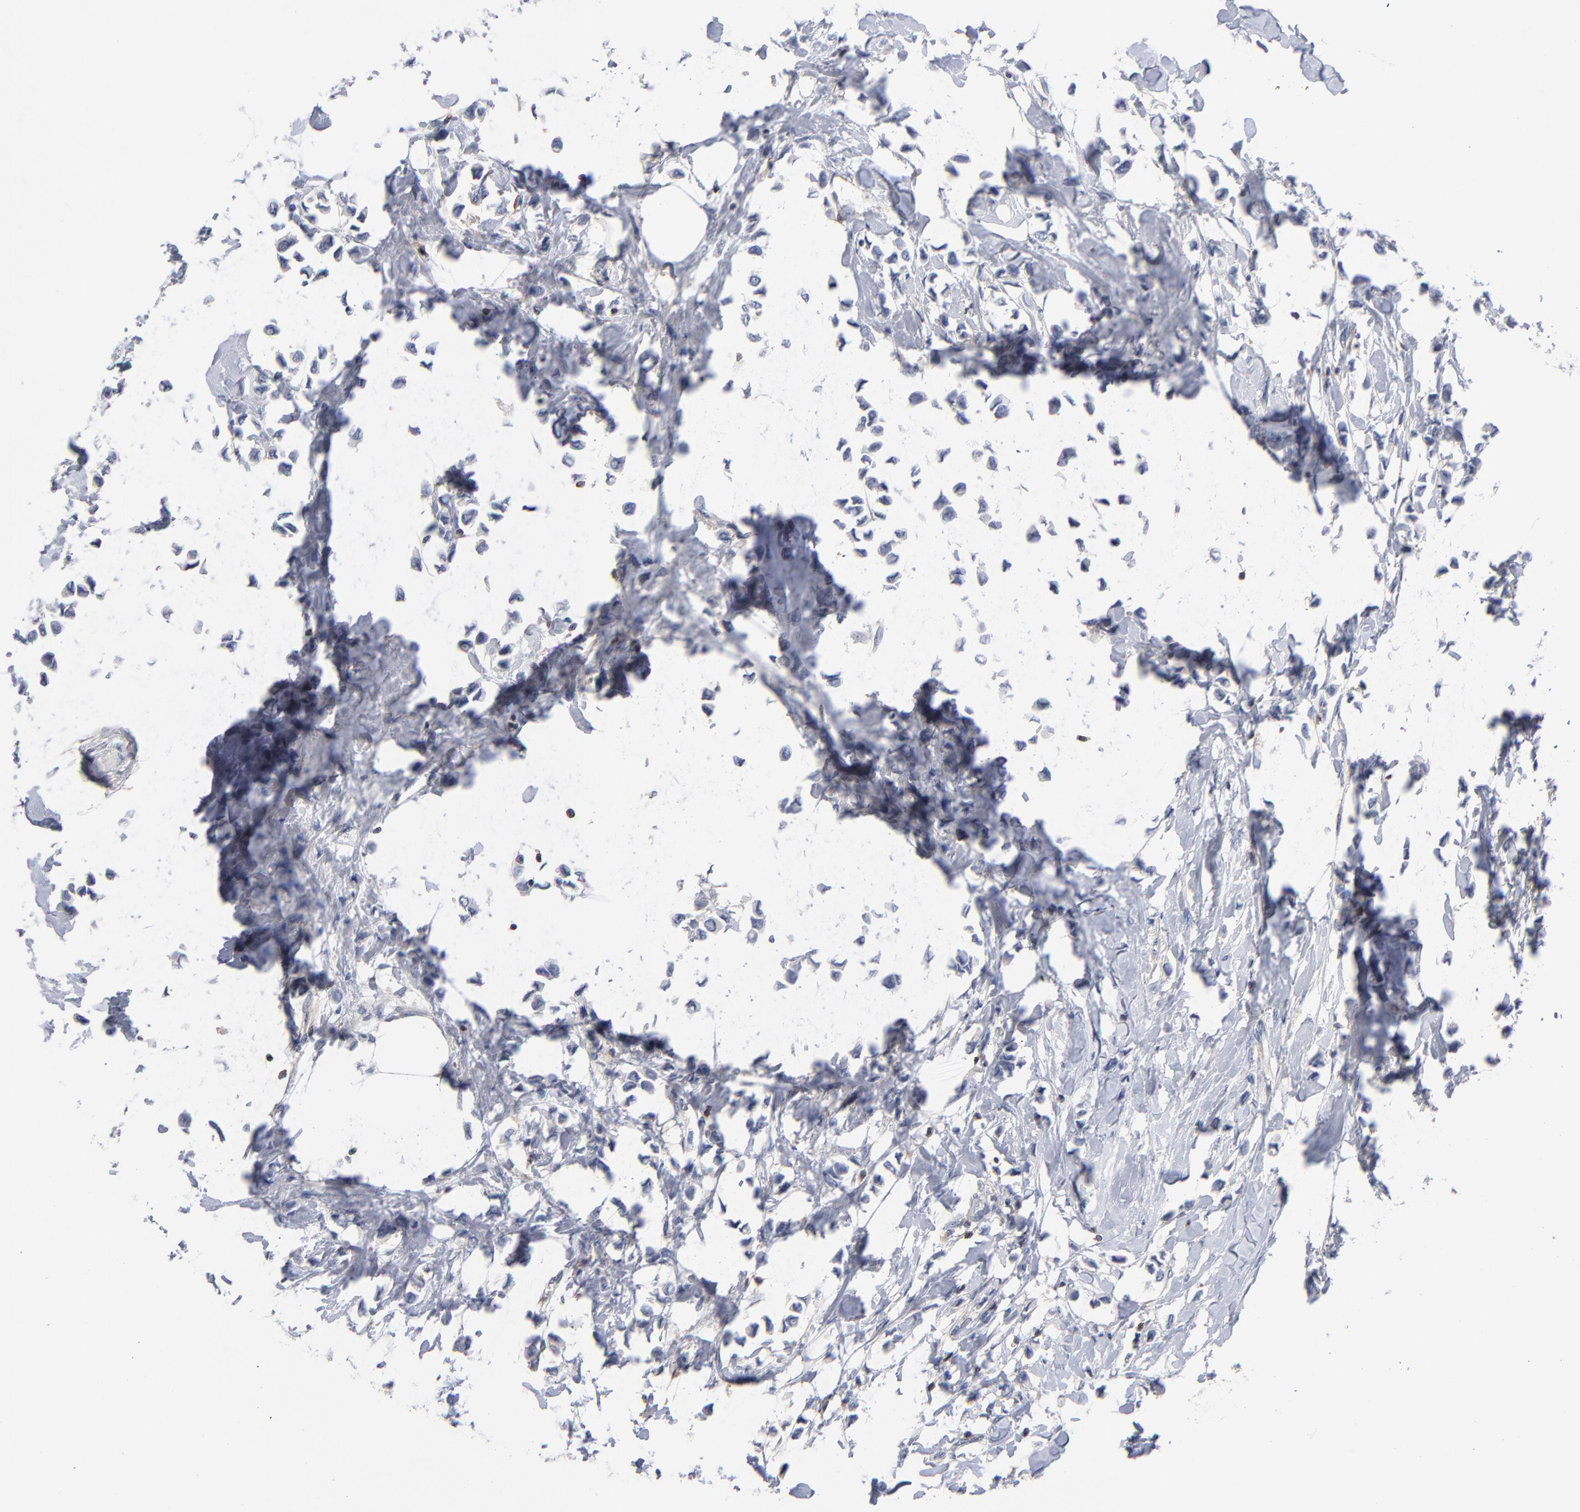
{"staining": {"intensity": "negative", "quantity": "none", "location": "none"}, "tissue": "breast cancer", "cell_type": "Tumor cells", "image_type": "cancer", "snomed": [{"axis": "morphology", "description": "Lobular carcinoma"}, {"axis": "topography", "description": "Breast"}], "caption": "Immunohistochemical staining of human breast cancer reveals no significant positivity in tumor cells.", "gene": "PDLIM2", "patient": {"sex": "female", "age": 51}}